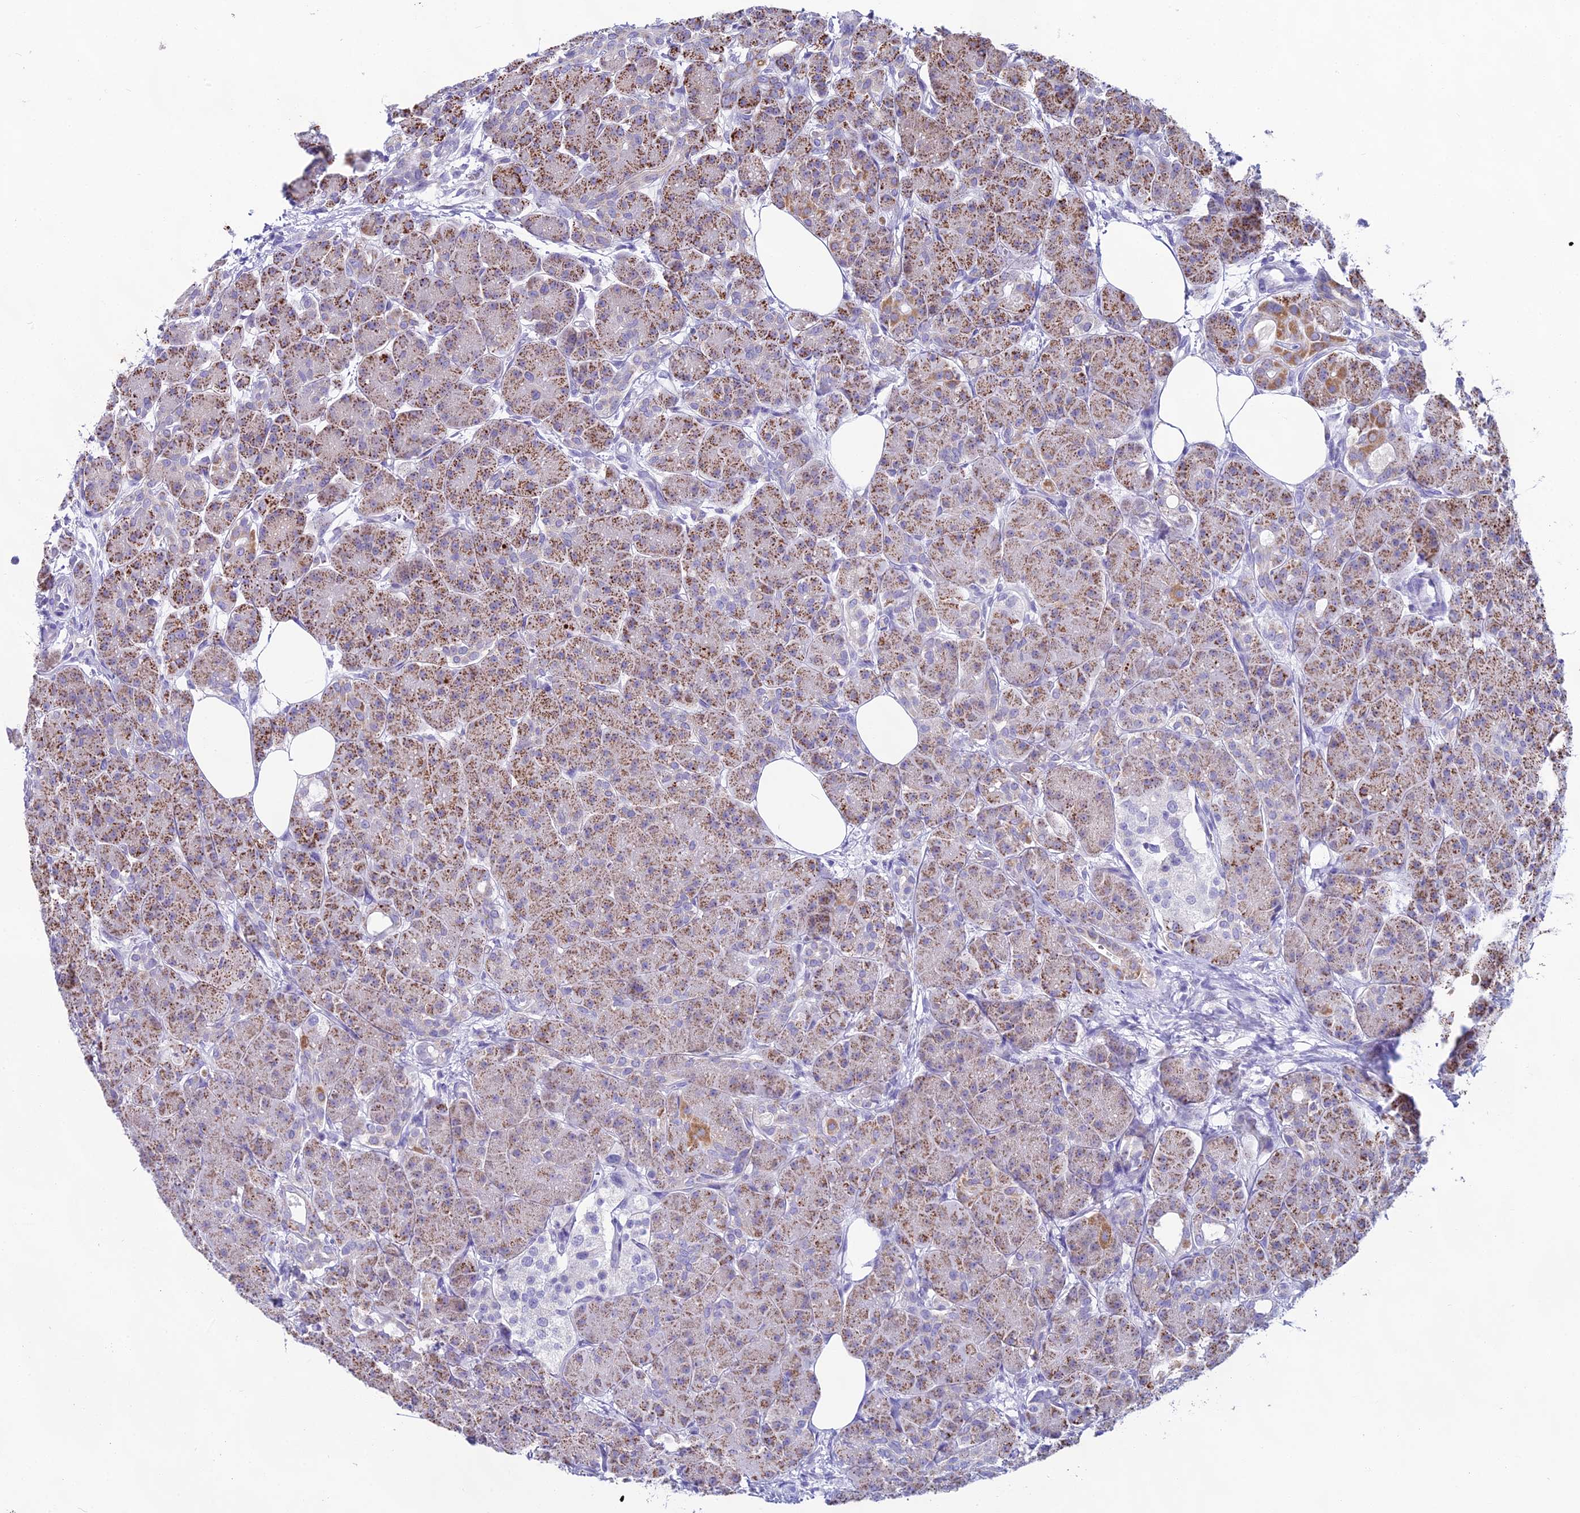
{"staining": {"intensity": "moderate", "quantity": ">75%", "location": "cytoplasmic/membranous"}, "tissue": "pancreas", "cell_type": "Exocrine glandular cells", "image_type": "normal", "snomed": [{"axis": "morphology", "description": "Normal tissue, NOS"}, {"axis": "topography", "description": "Pancreas"}], "caption": "Immunohistochemistry (IHC) (DAB (3,3'-diaminobenzidine)) staining of normal pancreas demonstrates moderate cytoplasmic/membranous protein staining in approximately >75% of exocrine glandular cells. (Stains: DAB (3,3'-diaminobenzidine) in brown, nuclei in blue, Microscopy: brightfield microscopy at high magnification).", "gene": "CGB1", "patient": {"sex": "male", "age": 63}}